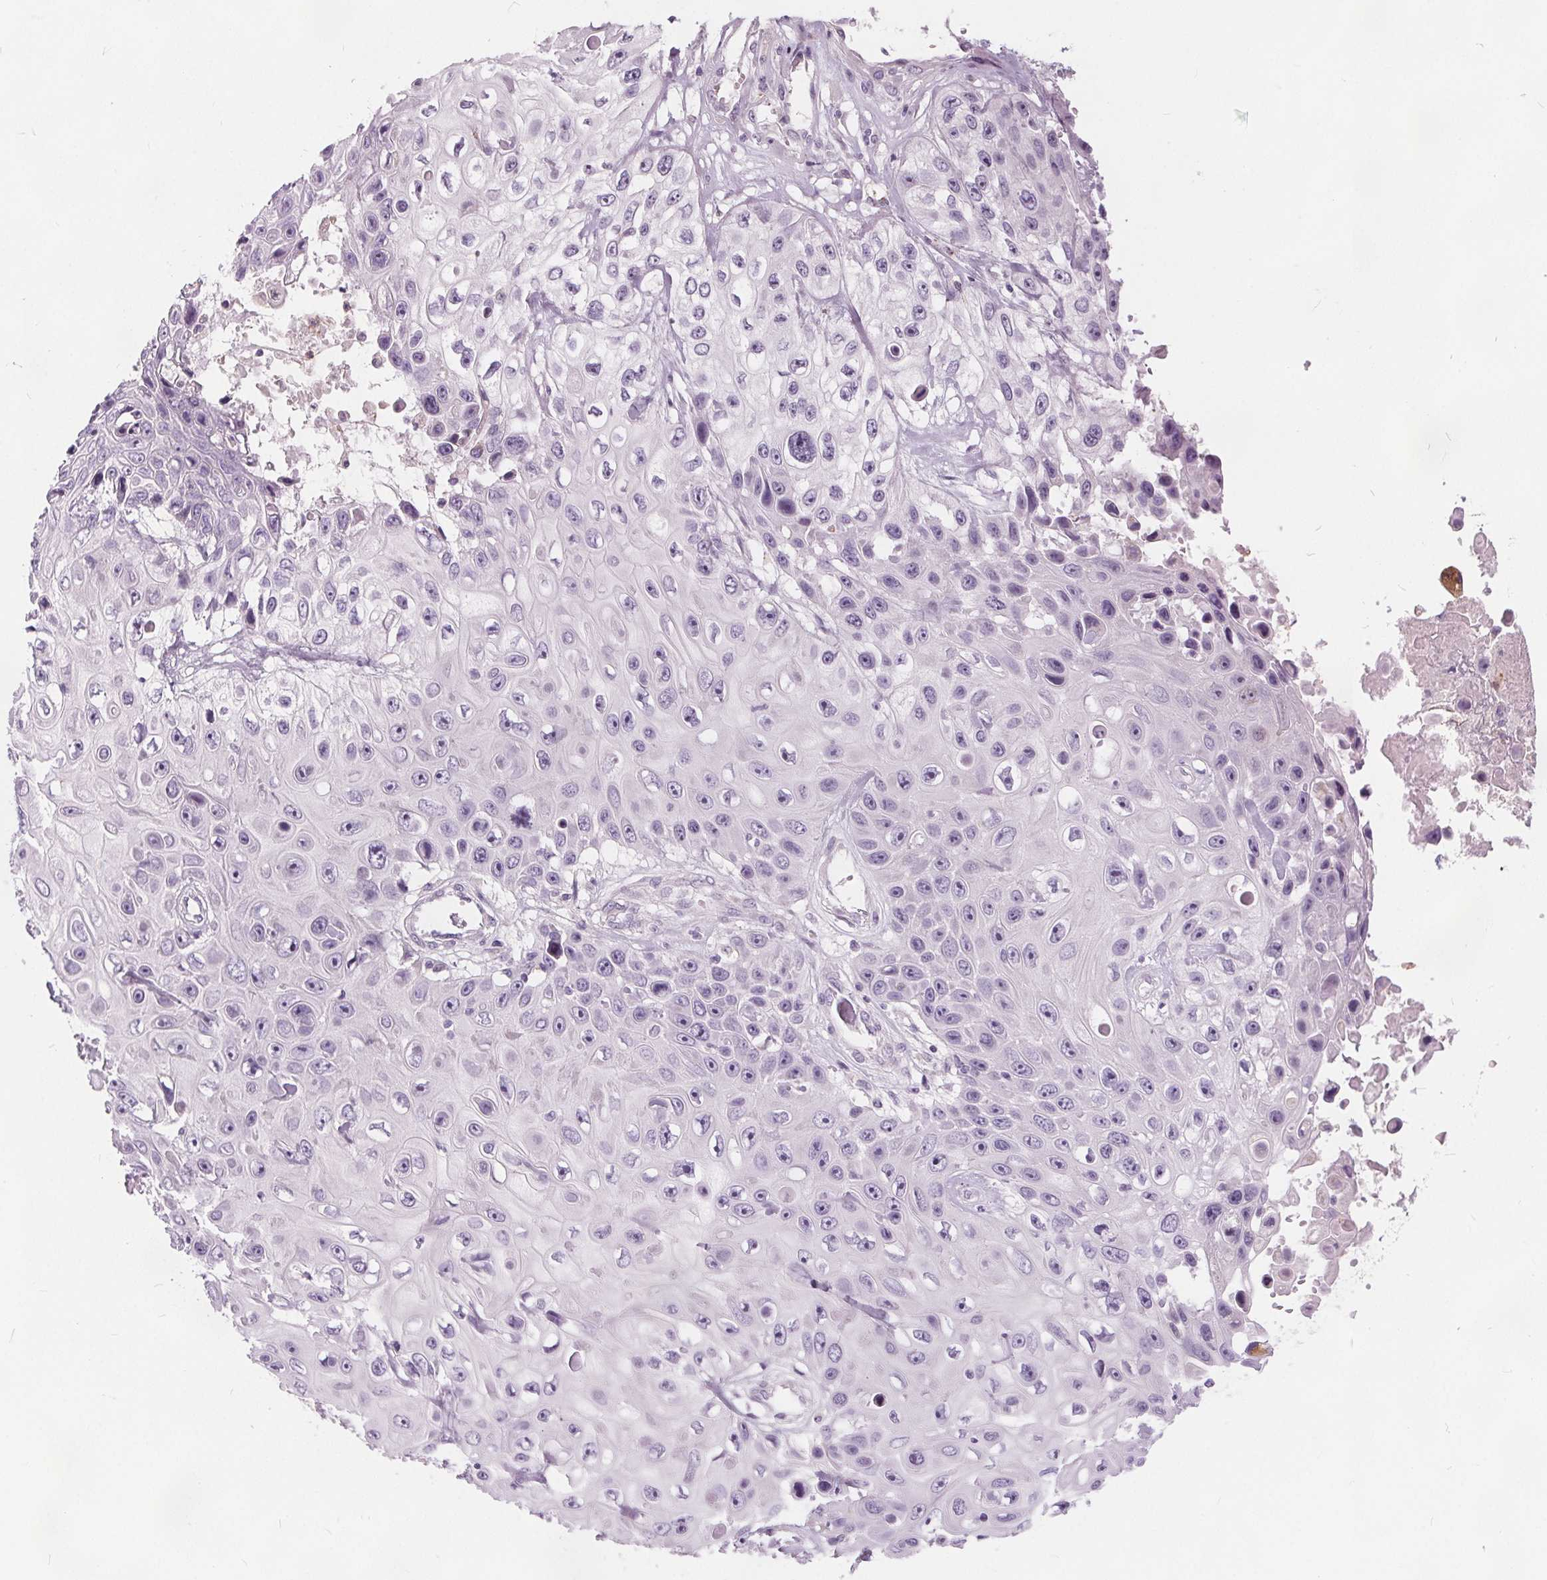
{"staining": {"intensity": "negative", "quantity": "none", "location": "none"}, "tissue": "skin cancer", "cell_type": "Tumor cells", "image_type": "cancer", "snomed": [{"axis": "morphology", "description": "Squamous cell carcinoma, NOS"}, {"axis": "topography", "description": "Skin"}], "caption": "This is a histopathology image of immunohistochemistry staining of skin cancer (squamous cell carcinoma), which shows no staining in tumor cells. (Stains: DAB (3,3'-diaminobenzidine) immunohistochemistry (IHC) with hematoxylin counter stain, Microscopy: brightfield microscopy at high magnification).", "gene": "HAAO", "patient": {"sex": "male", "age": 82}}